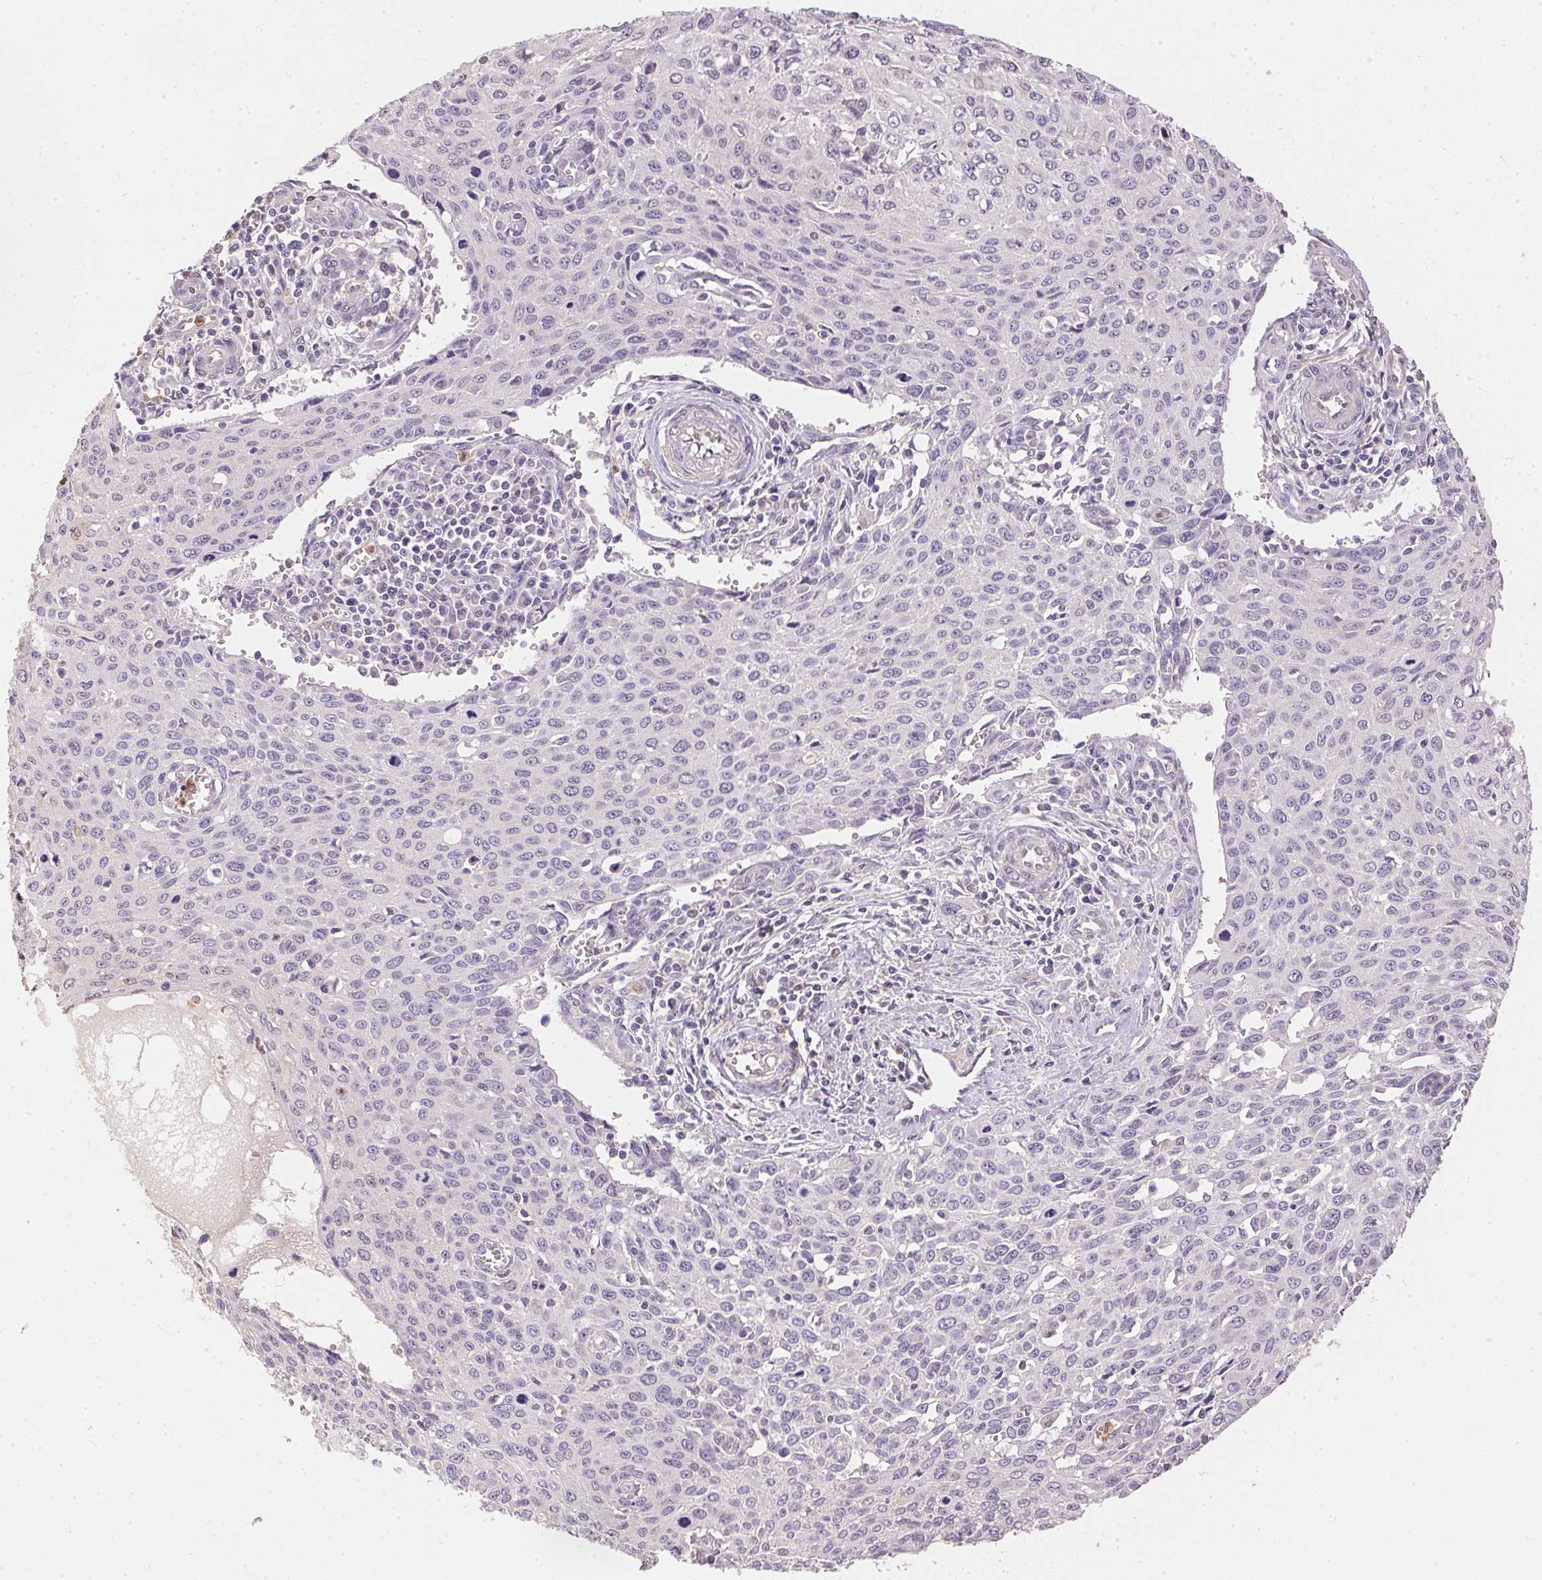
{"staining": {"intensity": "negative", "quantity": "none", "location": "none"}, "tissue": "cervical cancer", "cell_type": "Tumor cells", "image_type": "cancer", "snomed": [{"axis": "morphology", "description": "Squamous cell carcinoma, NOS"}, {"axis": "topography", "description": "Cervix"}], "caption": "Cervical cancer (squamous cell carcinoma) was stained to show a protein in brown. There is no significant expression in tumor cells.", "gene": "S100A3", "patient": {"sex": "female", "age": 38}}